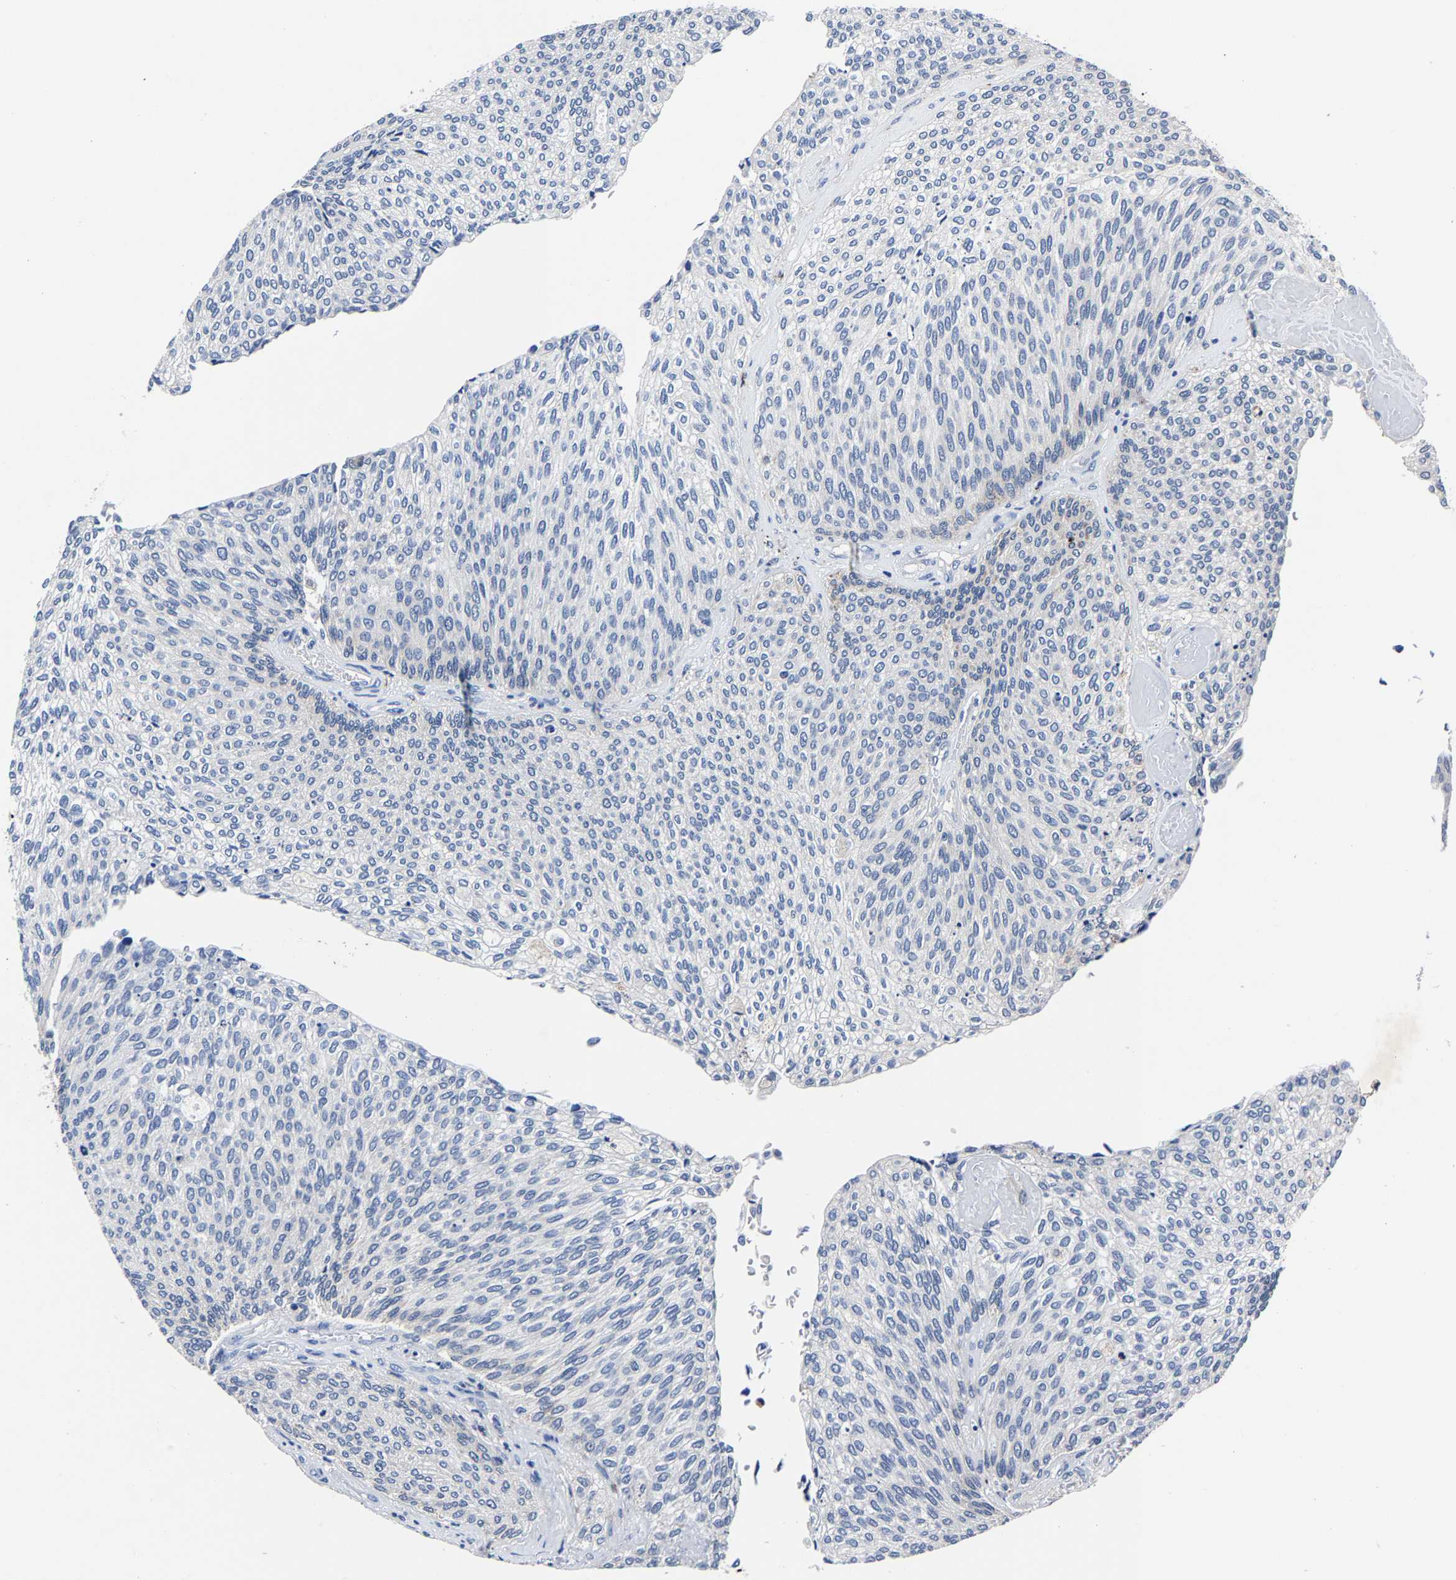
{"staining": {"intensity": "negative", "quantity": "none", "location": "none"}, "tissue": "urothelial cancer", "cell_type": "Tumor cells", "image_type": "cancer", "snomed": [{"axis": "morphology", "description": "Urothelial carcinoma, Low grade"}, {"axis": "topography", "description": "Urinary bladder"}], "caption": "Urothelial cancer was stained to show a protein in brown. There is no significant staining in tumor cells.", "gene": "PSPH", "patient": {"sex": "female", "age": 79}}